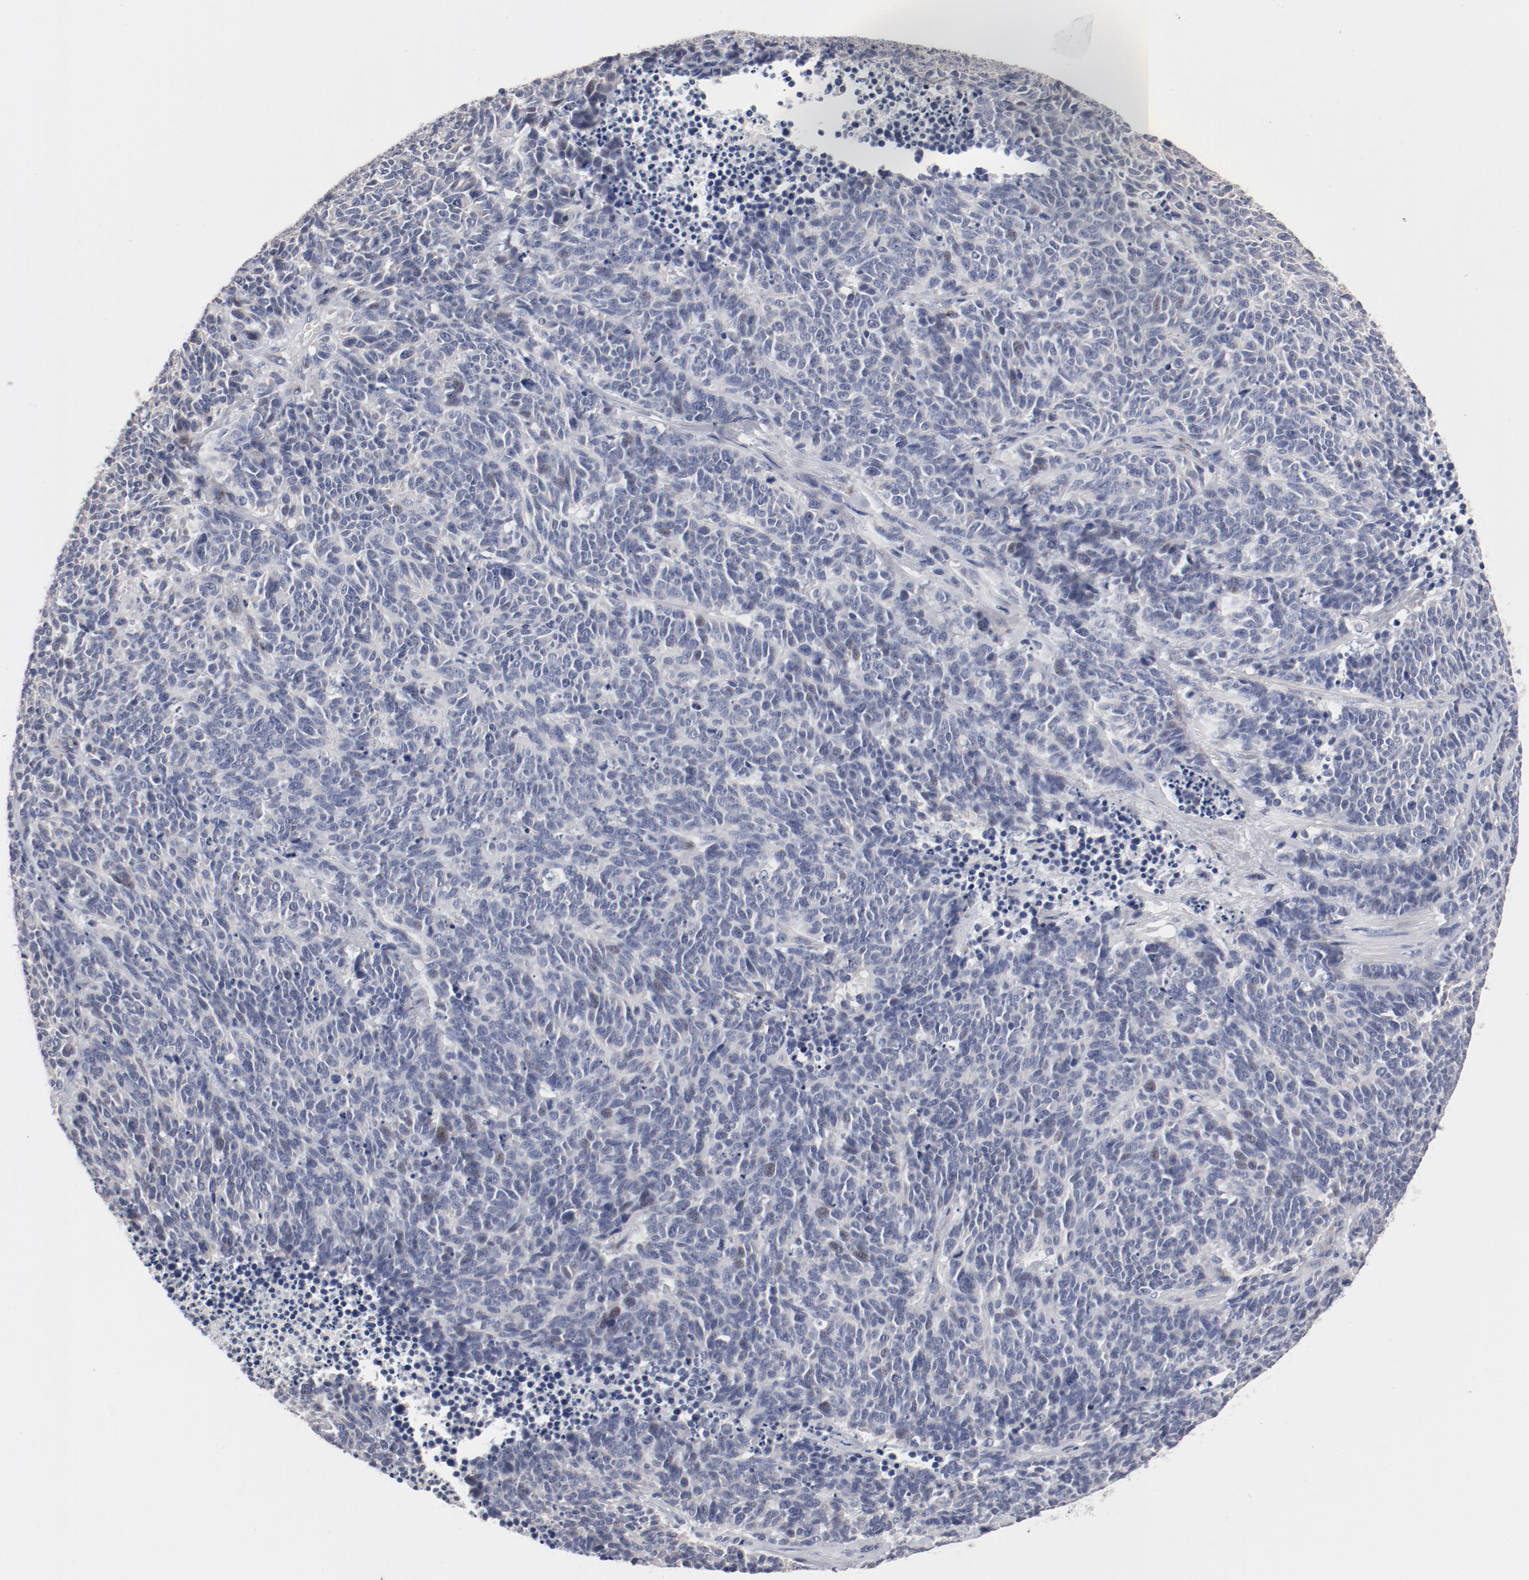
{"staining": {"intensity": "negative", "quantity": "none", "location": "none"}, "tissue": "lung cancer", "cell_type": "Tumor cells", "image_type": "cancer", "snomed": [{"axis": "morphology", "description": "Neoplasm, malignant, NOS"}, {"axis": "topography", "description": "Lung"}], "caption": "Lung cancer (malignant neoplasm) stained for a protein using IHC displays no expression tumor cells.", "gene": "GPR143", "patient": {"sex": "female", "age": 58}}